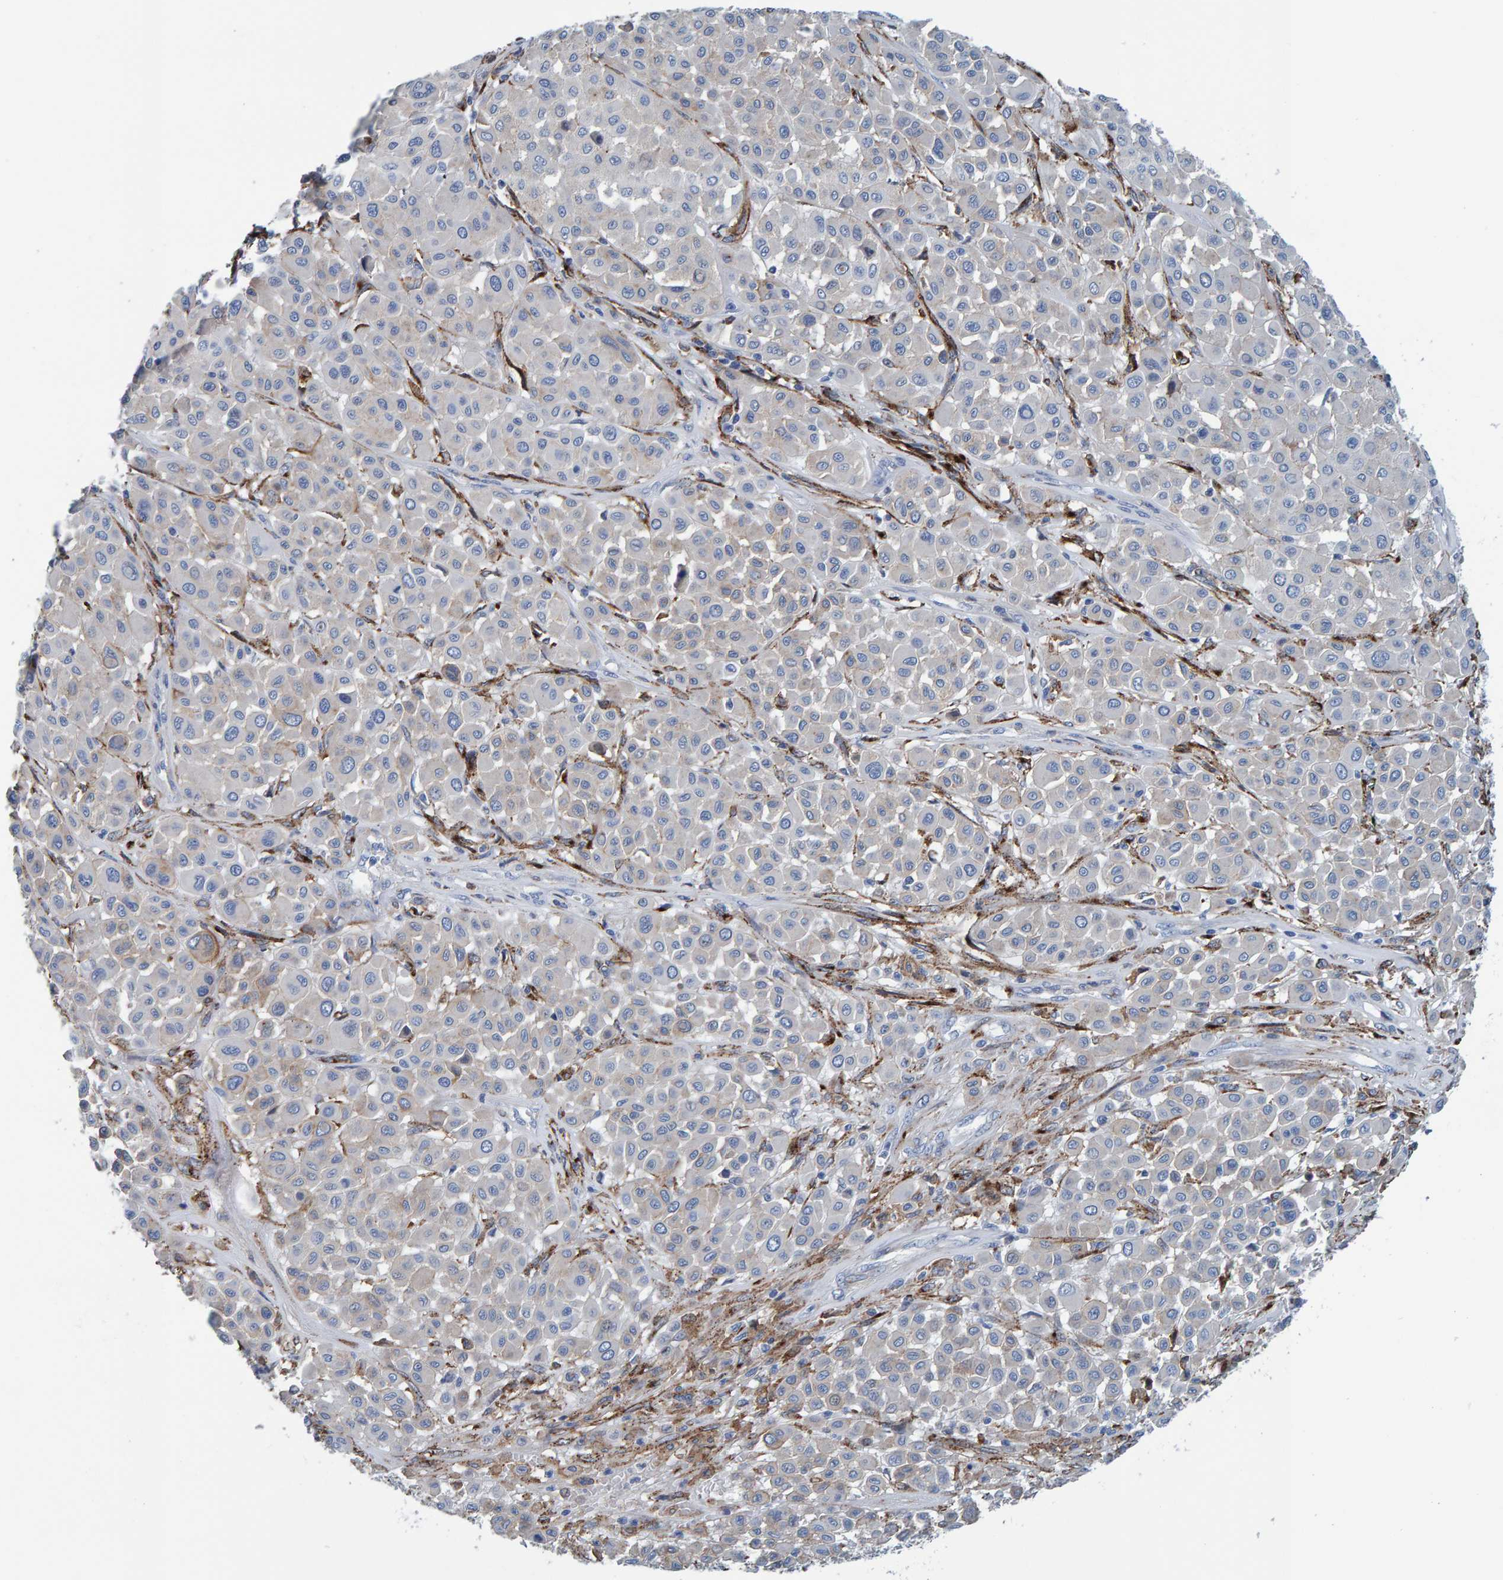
{"staining": {"intensity": "negative", "quantity": "none", "location": "none"}, "tissue": "melanoma", "cell_type": "Tumor cells", "image_type": "cancer", "snomed": [{"axis": "morphology", "description": "Malignant melanoma, Metastatic site"}, {"axis": "topography", "description": "Soft tissue"}], "caption": "Human malignant melanoma (metastatic site) stained for a protein using IHC reveals no staining in tumor cells.", "gene": "LRP1", "patient": {"sex": "male", "age": 41}}